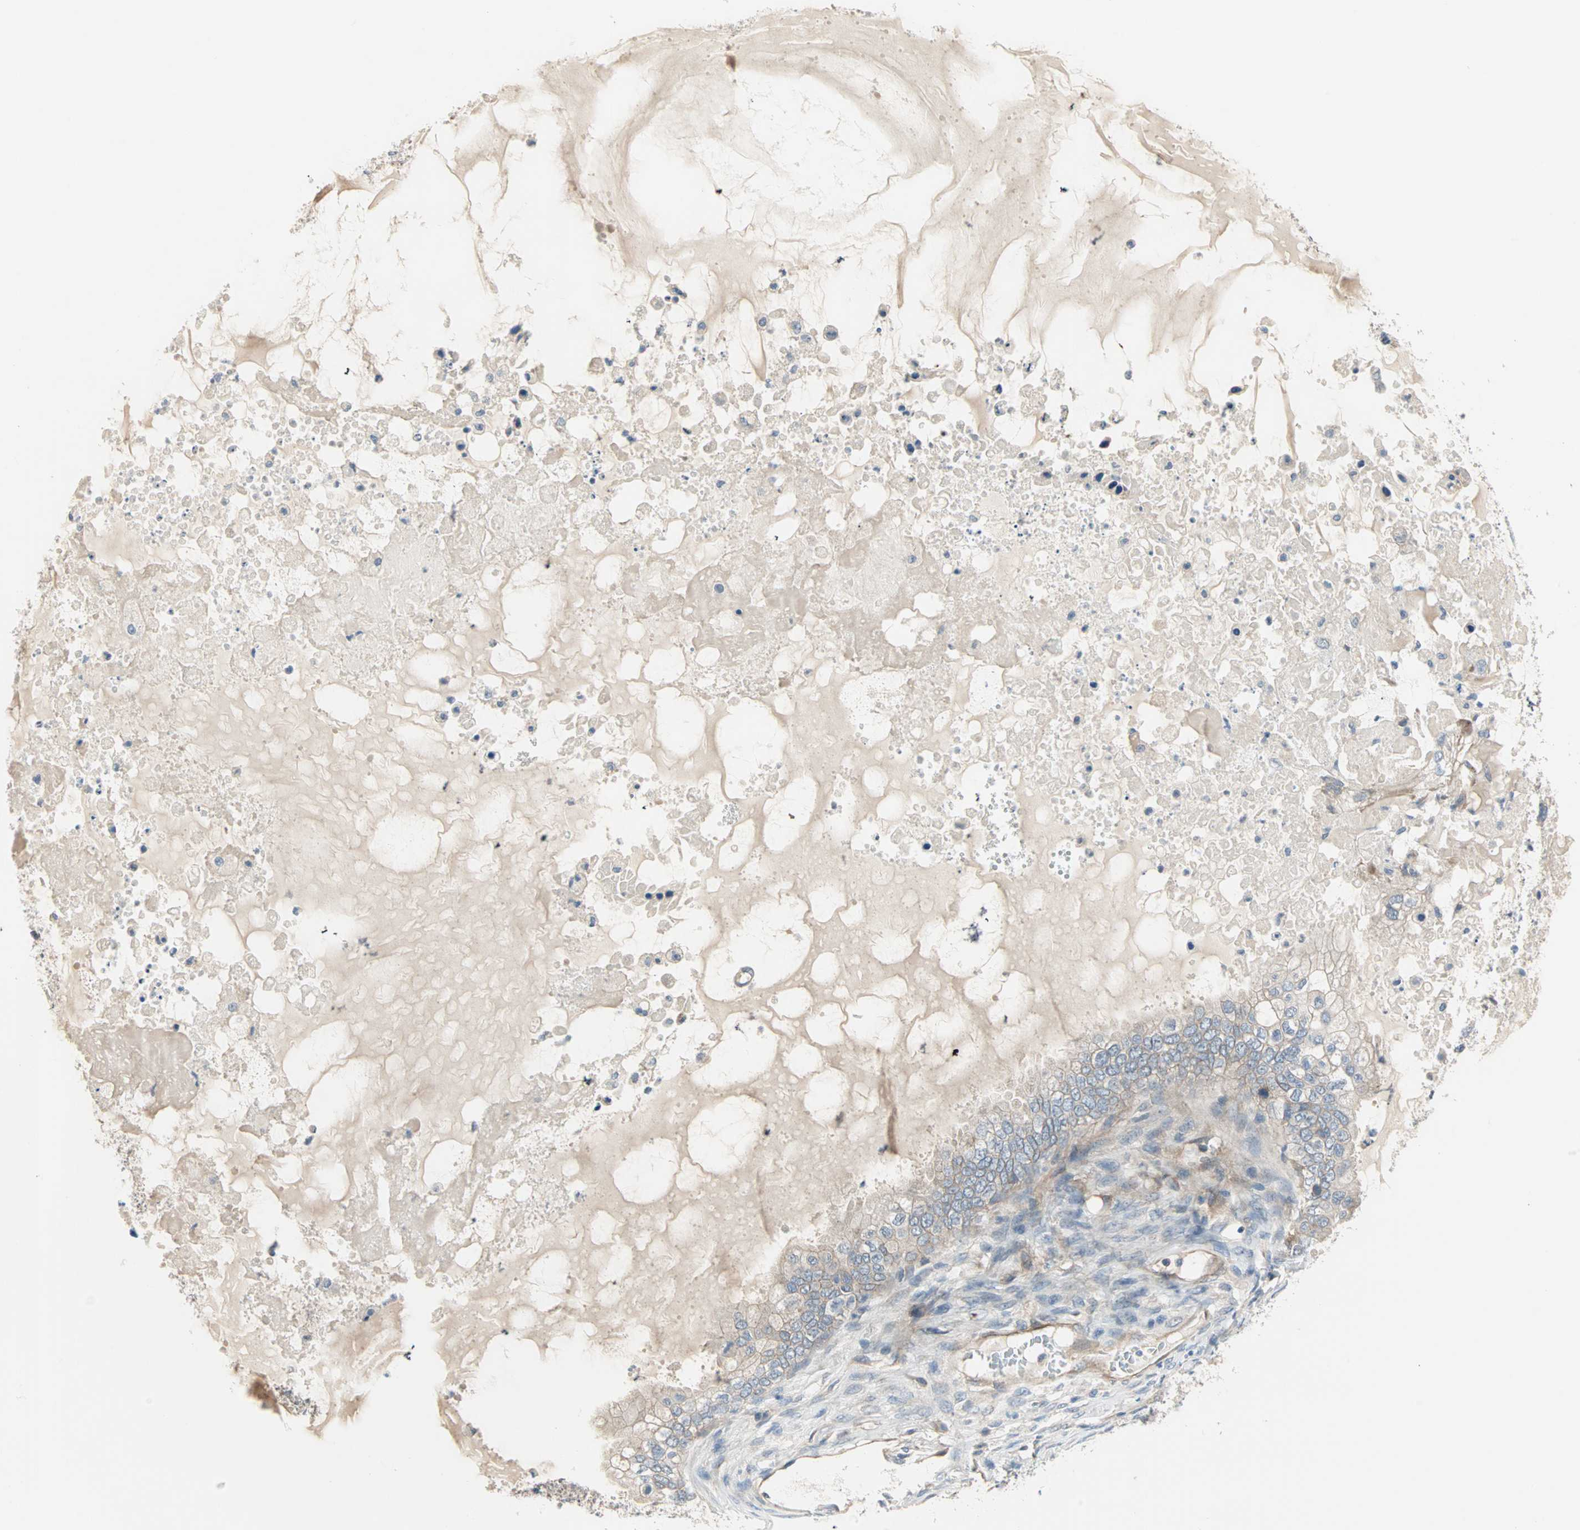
{"staining": {"intensity": "weak", "quantity": "<25%", "location": "cytoplasmic/membranous"}, "tissue": "ovarian cancer", "cell_type": "Tumor cells", "image_type": "cancer", "snomed": [{"axis": "morphology", "description": "Cystadenocarcinoma, mucinous, NOS"}, {"axis": "topography", "description": "Ovary"}], "caption": "This image is of ovarian cancer (mucinous cystadenocarcinoma) stained with immunohistochemistry (IHC) to label a protein in brown with the nuclei are counter-stained blue. There is no expression in tumor cells.", "gene": "PDE8A", "patient": {"sex": "female", "age": 80}}